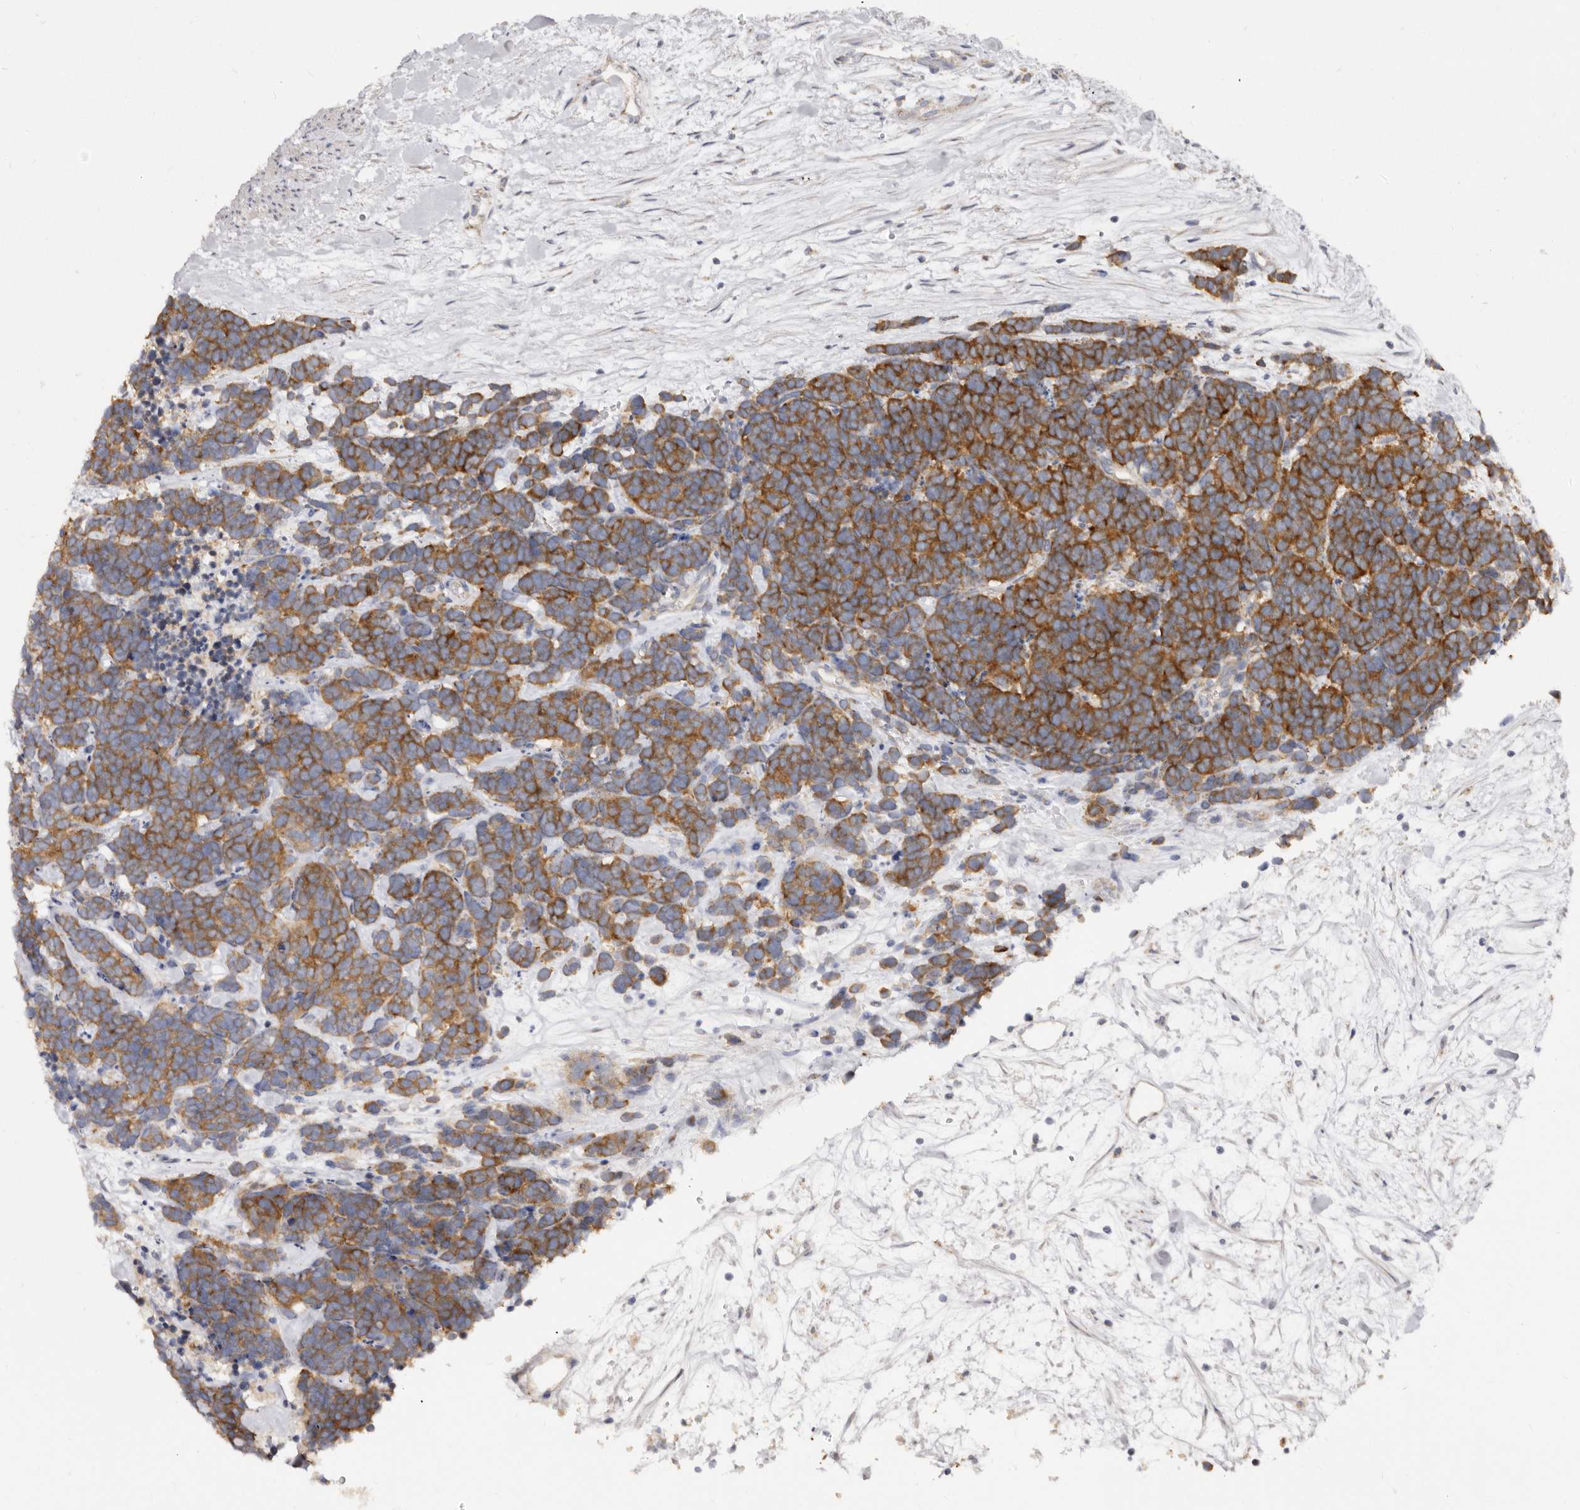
{"staining": {"intensity": "moderate", "quantity": ">75%", "location": "cytoplasmic/membranous"}, "tissue": "carcinoid", "cell_type": "Tumor cells", "image_type": "cancer", "snomed": [{"axis": "morphology", "description": "Carcinoma, NOS"}, {"axis": "morphology", "description": "Carcinoid, malignant, NOS"}, {"axis": "topography", "description": "Urinary bladder"}], "caption": "Carcinoid stained with IHC shows moderate cytoplasmic/membranous expression in about >75% of tumor cells.", "gene": "BAIAP2L1", "patient": {"sex": "male", "age": 57}}